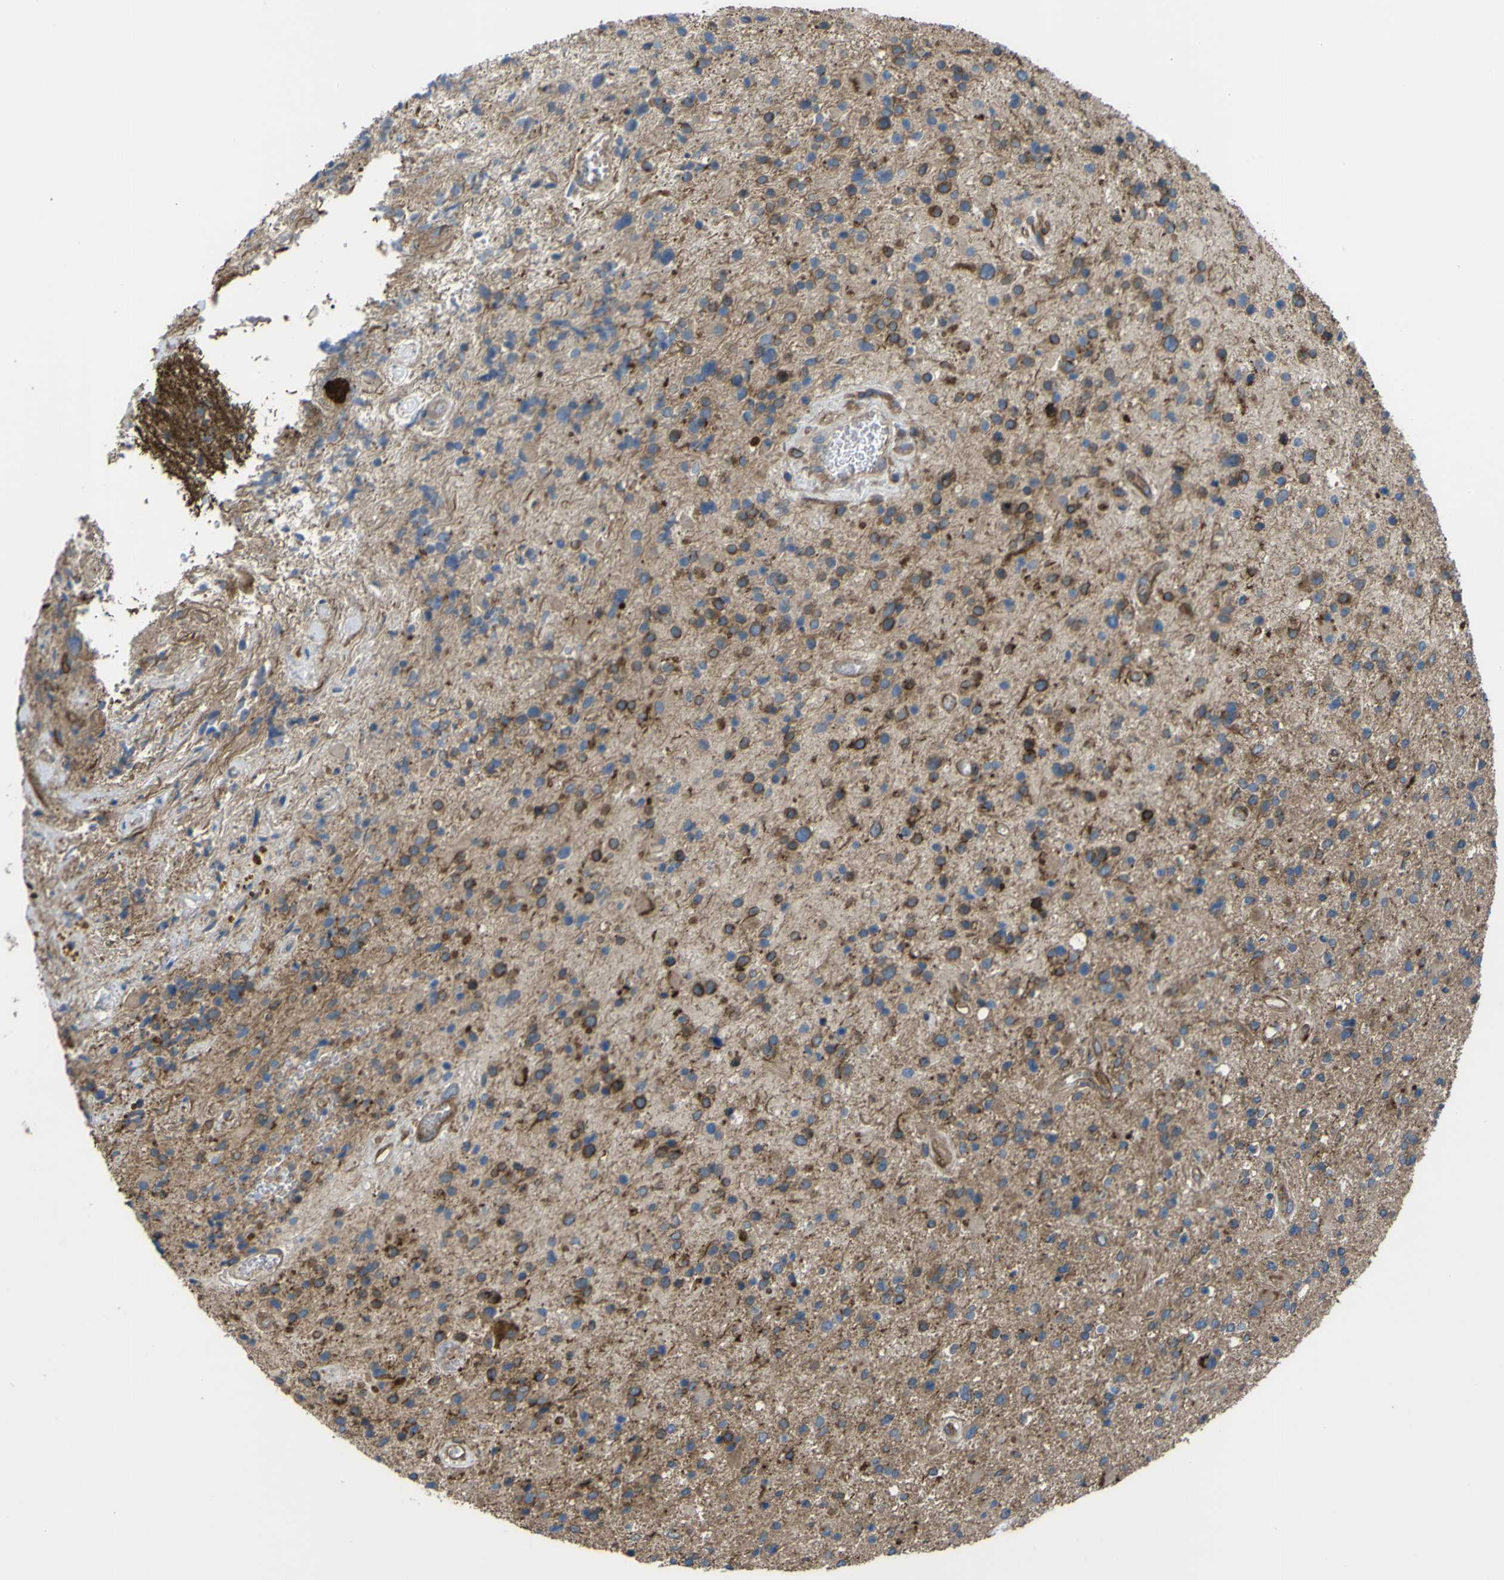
{"staining": {"intensity": "moderate", "quantity": "25%-75%", "location": "cytoplasmic/membranous"}, "tissue": "glioma", "cell_type": "Tumor cells", "image_type": "cancer", "snomed": [{"axis": "morphology", "description": "Glioma, malignant, High grade"}, {"axis": "topography", "description": "Brain"}], "caption": "Immunohistochemical staining of glioma displays medium levels of moderate cytoplasmic/membranous protein positivity in about 25%-75% of tumor cells.", "gene": "FBXO30", "patient": {"sex": "male", "age": 33}}